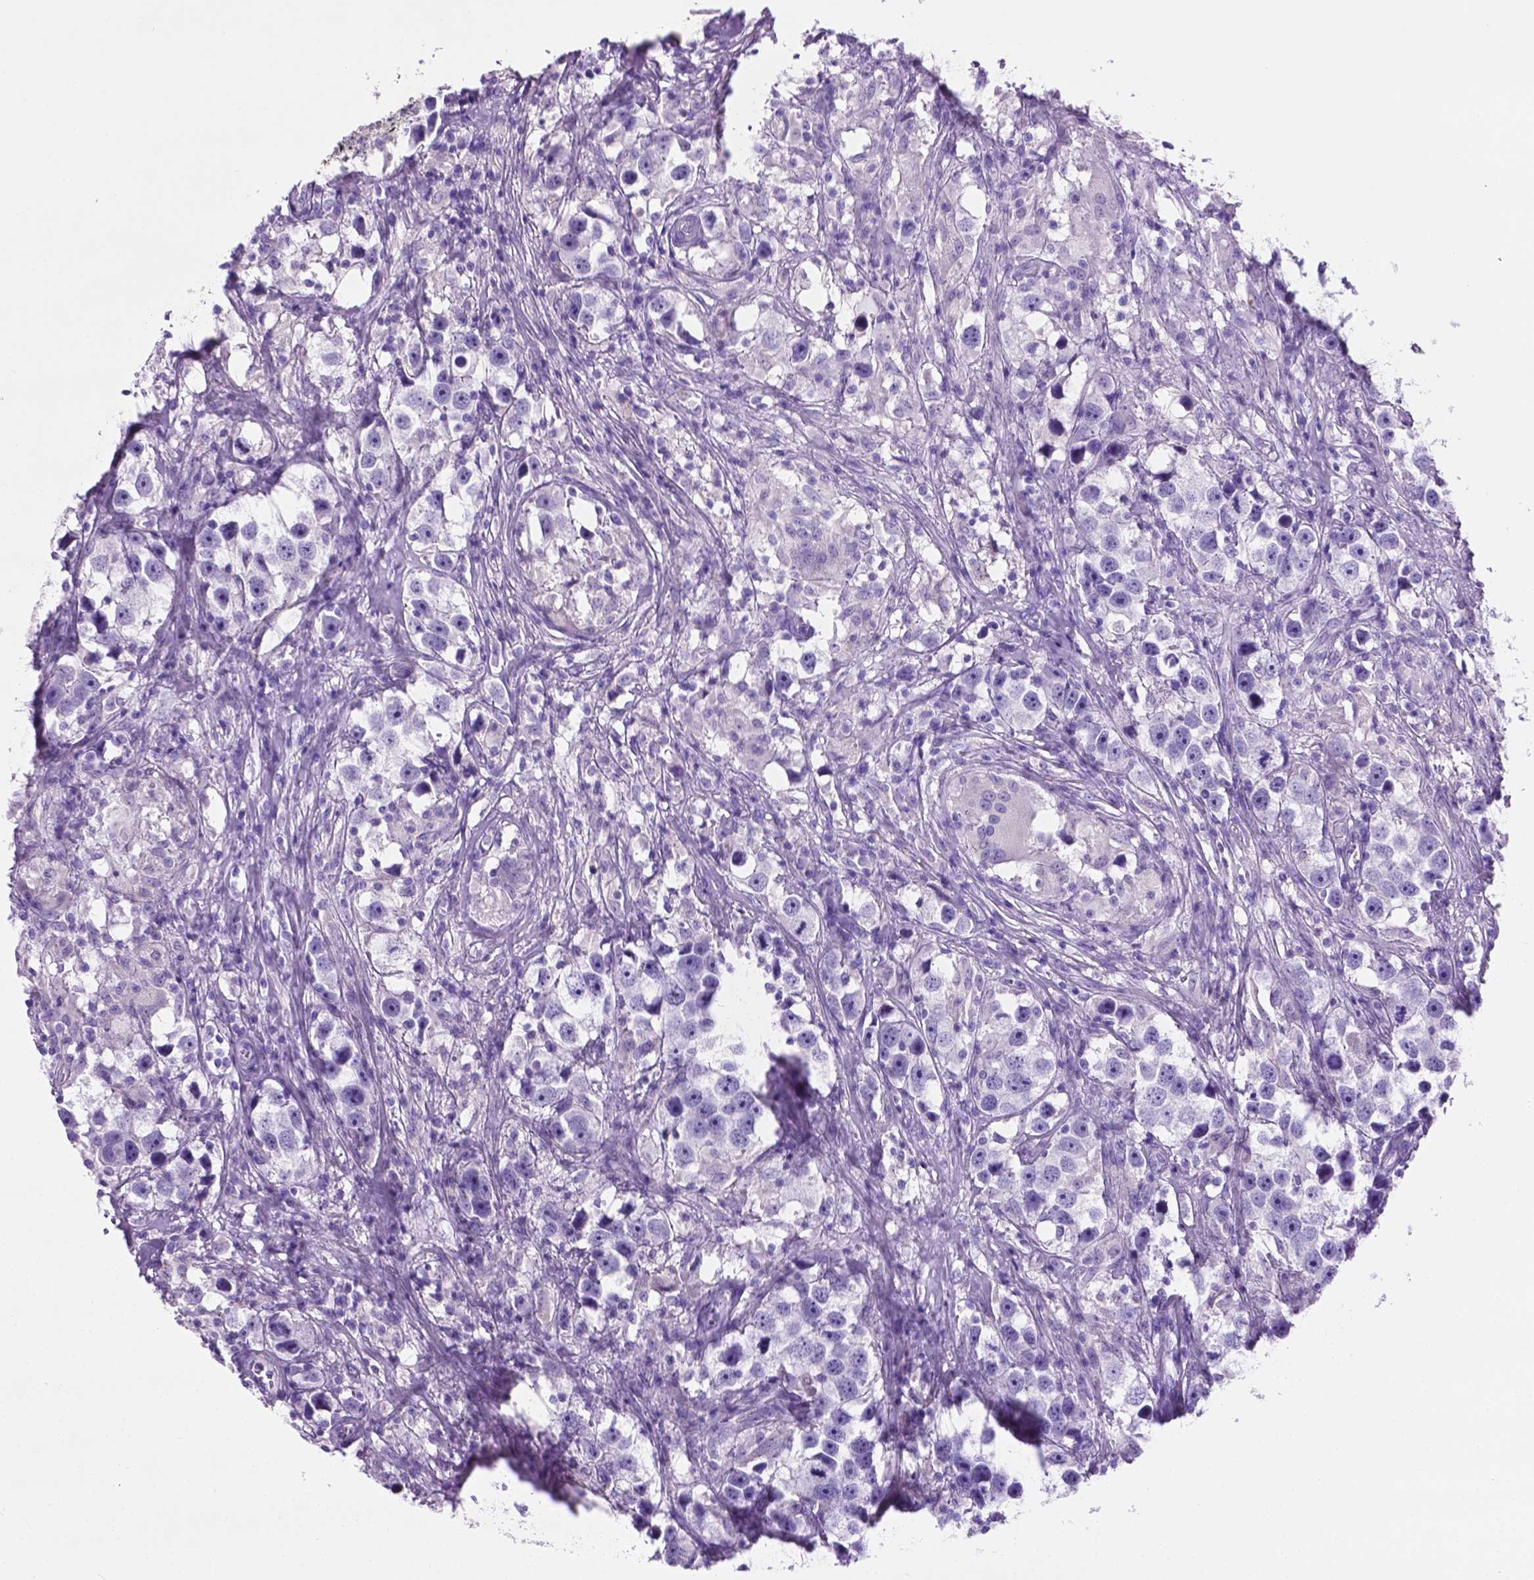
{"staining": {"intensity": "negative", "quantity": "none", "location": "none"}, "tissue": "testis cancer", "cell_type": "Tumor cells", "image_type": "cancer", "snomed": [{"axis": "morphology", "description": "Seminoma, NOS"}, {"axis": "topography", "description": "Testis"}], "caption": "DAB (3,3'-diaminobenzidine) immunohistochemical staining of human testis seminoma reveals no significant staining in tumor cells.", "gene": "POU4F1", "patient": {"sex": "male", "age": 49}}